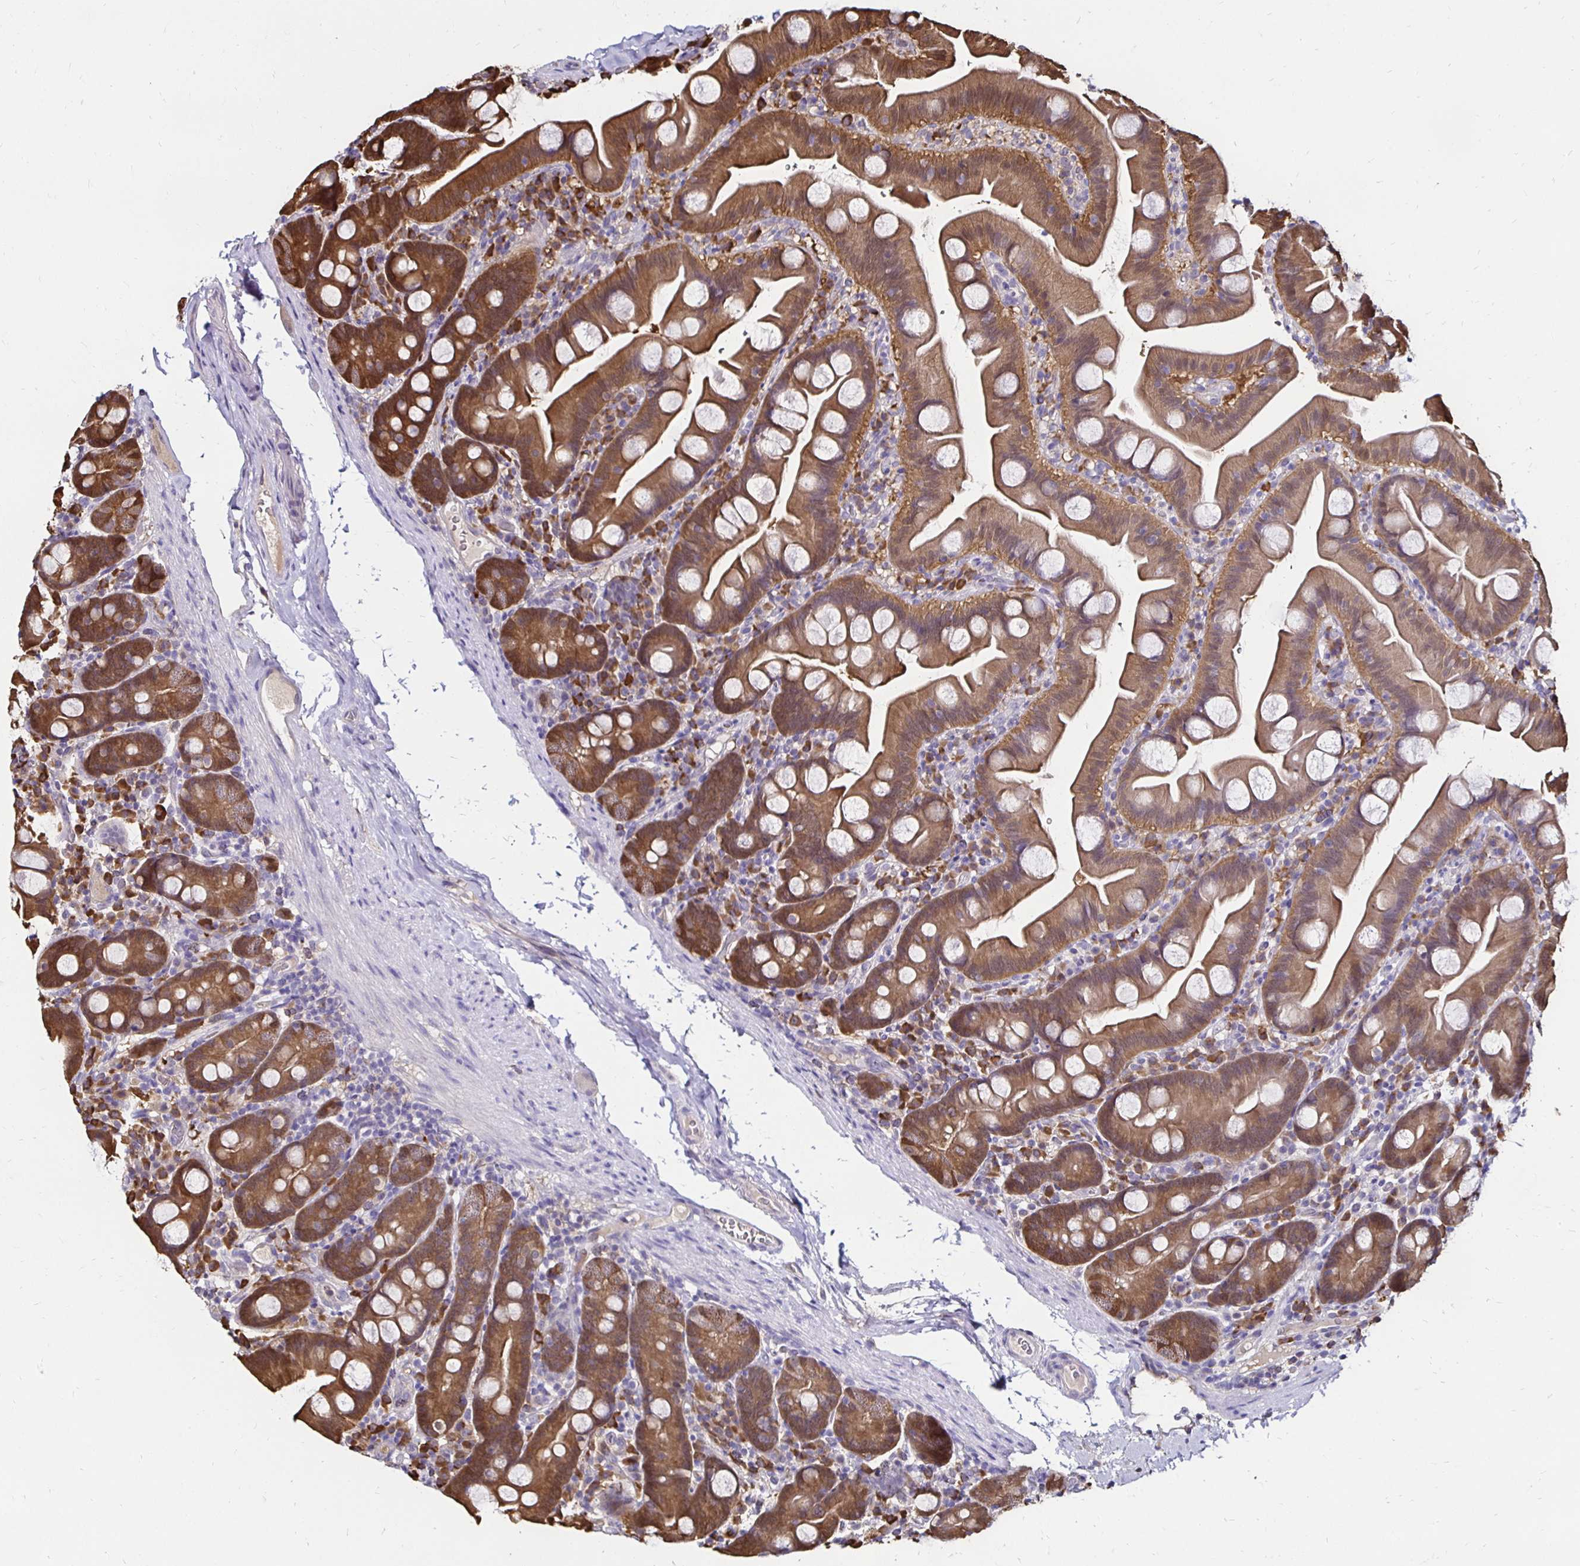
{"staining": {"intensity": "moderate", "quantity": ">75%", "location": "cytoplasmic/membranous"}, "tissue": "small intestine", "cell_type": "Glandular cells", "image_type": "normal", "snomed": [{"axis": "morphology", "description": "Normal tissue, NOS"}, {"axis": "topography", "description": "Small intestine"}], "caption": "Moderate cytoplasmic/membranous staining is appreciated in approximately >75% of glandular cells in unremarkable small intestine.", "gene": "TXN", "patient": {"sex": "female", "age": 68}}